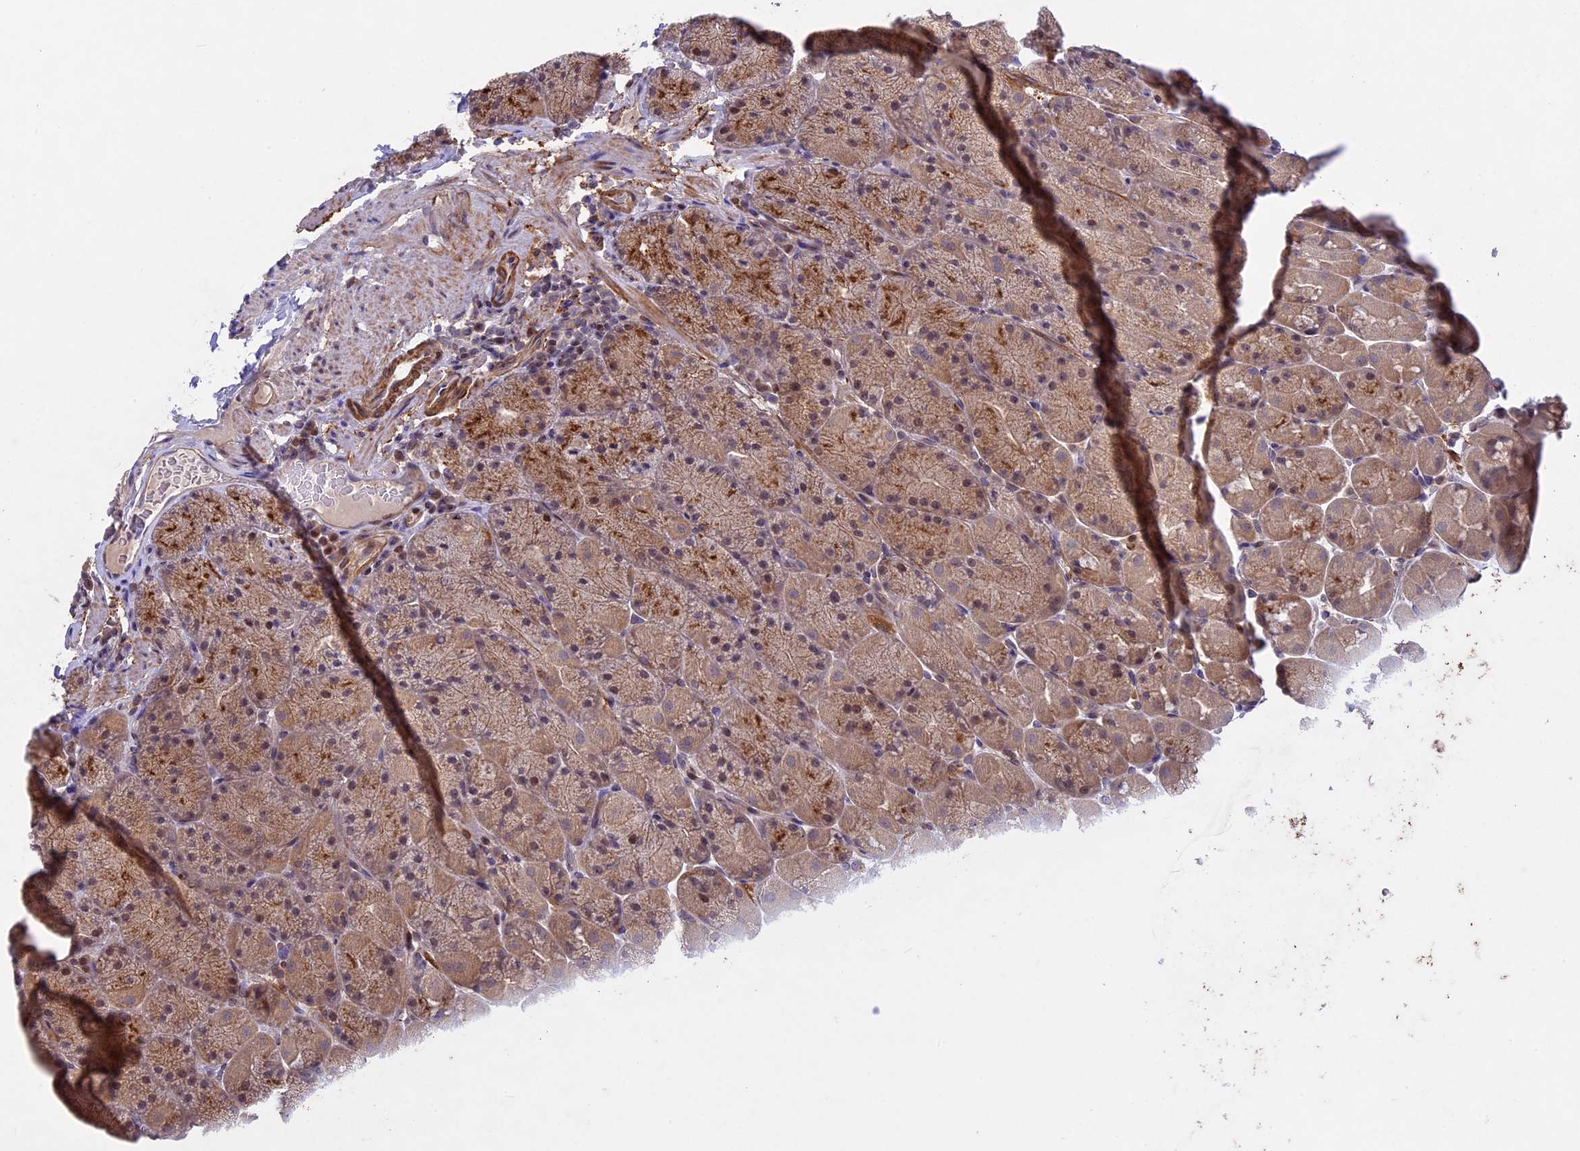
{"staining": {"intensity": "moderate", "quantity": ">75%", "location": "cytoplasmic/membranous,nuclear"}, "tissue": "stomach", "cell_type": "Glandular cells", "image_type": "normal", "snomed": [{"axis": "morphology", "description": "Normal tissue, NOS"}, {"axis": "topography", "description": "Stomach, upper"}, {"axis": "topography", "description": "Stomach, lower"}], "caption": "A medium amount of moderate cytoplasmic/membranous,nuclear staining is seen in approximately >75% of glandular cells in unremarkable stomach.", "gene": "MAN2C1", "patient": {"sex": "male", "age": 67}}